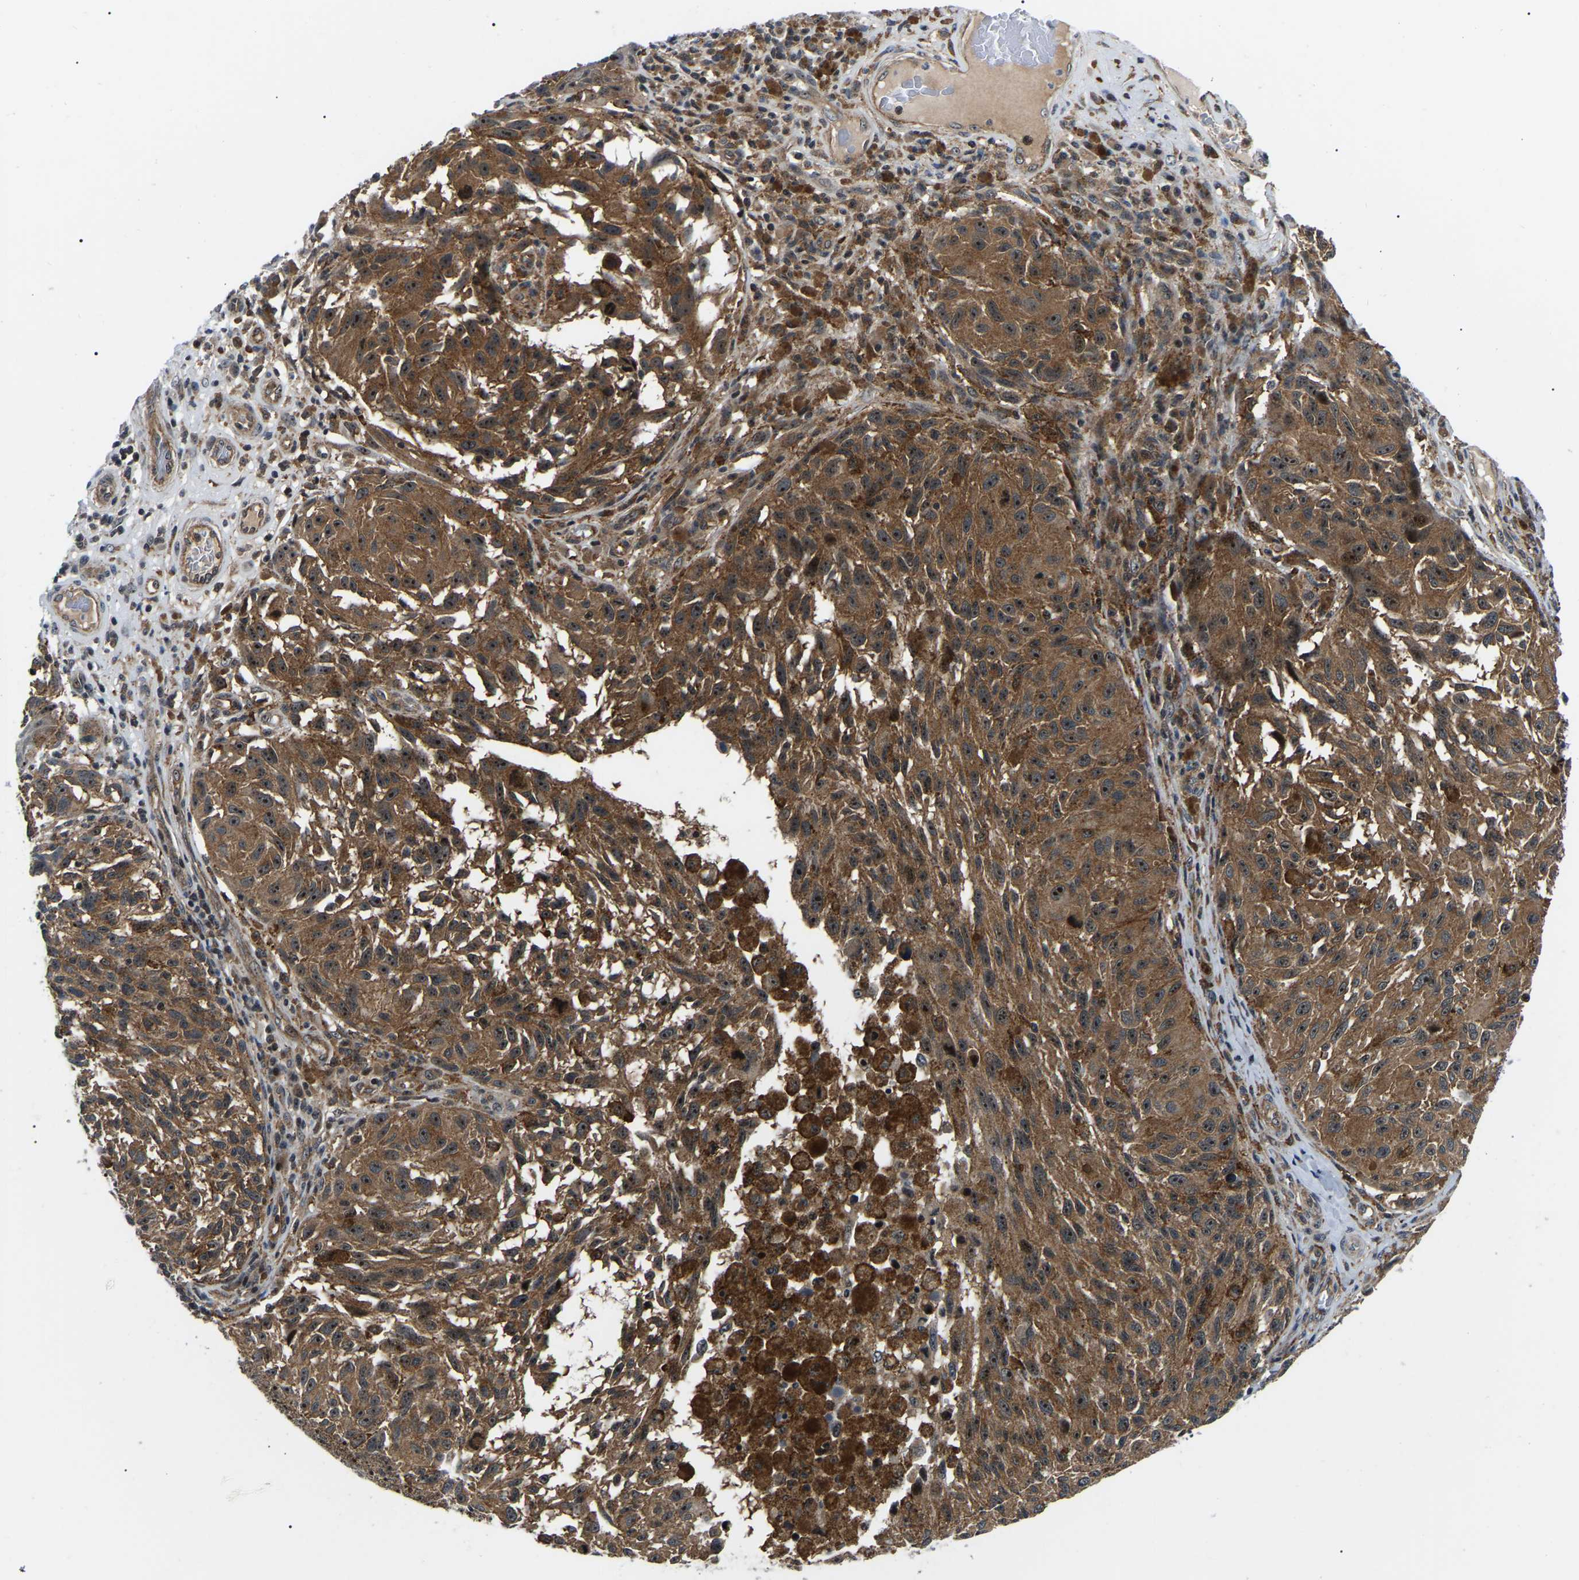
{"staining": {"intensity": "moderate", "quantity": ">75%", "location": "cytoplasmic/membranous,nuclear"}, "tissue": "melanoma", "cell_type": "Tumor cells", "image_type": "cancer", "snomed": [{"axis": "morphology", "description": "Malignant melanoma, NOS"}, {"axis": "topography", "description": "Skin"}], "caption": "Tumor cells exhibit medium levels of moderate cytoplasmic/membranous and nuclear staining in approximately >75% of cells in human malignant melanoma. (Stains: DAB (3,3'-diaminobenzidine) in brown, nuclei in blue, Microscopy: brightfield microscopy at high magnification).", "gene": "RRP1B", "patient": {"sex": "female", "age": 73}}